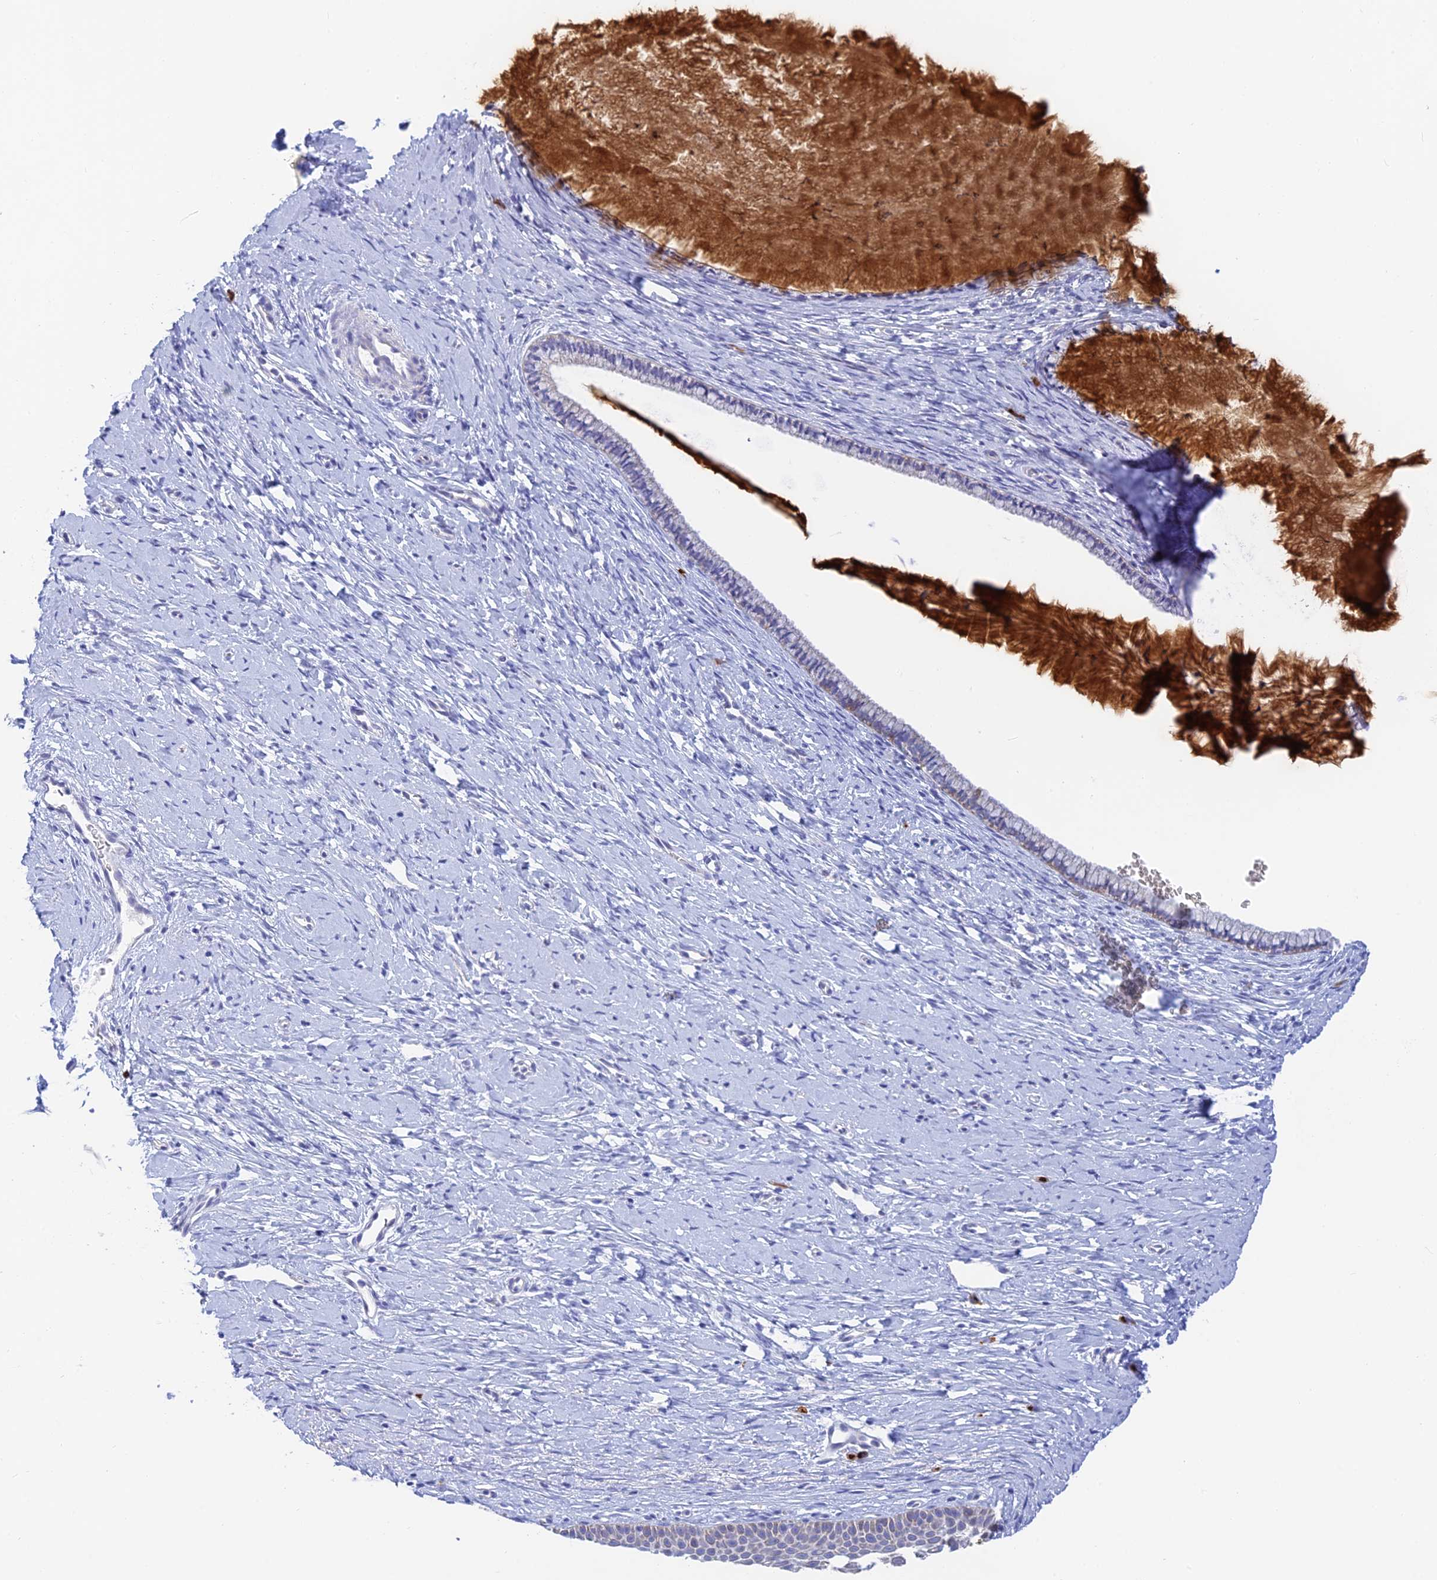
{"staining": {"intensity": "negative", "quantity": "none", "location": "none"}, "tissue": "cervix", "cell_type": "Glandular cells", "image_type": "normal", "snomed": [{"axis": "morphology", "description": "Normal tissue, NOS"}, {"axis": "topography", "description": "Cervix"}], "caption": "There is no significant staining in glandular cells of cervix. (DAB immunohistochemistry (IHC) visualized using brightfield microscopy, high magnification).", "gene": "CEP152", "patient": {"sex": "female", "age": 36}}